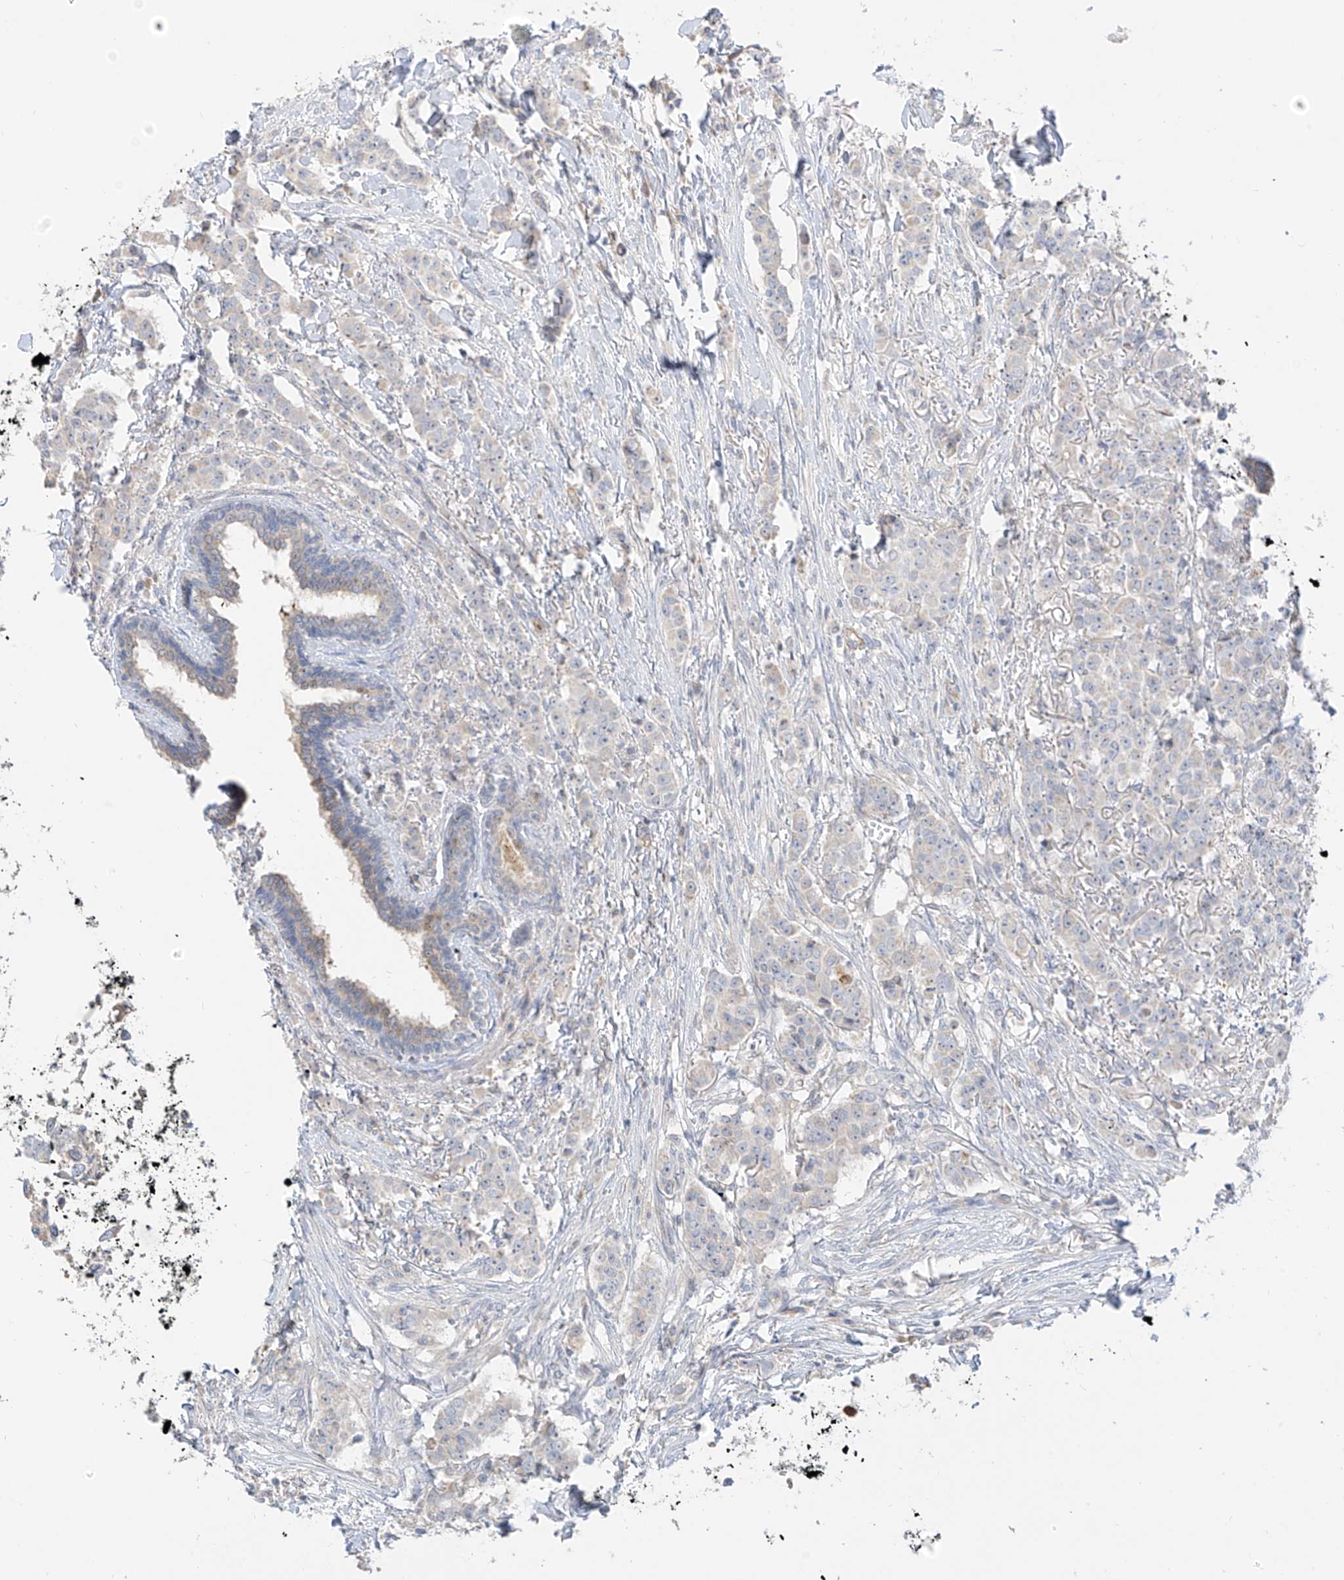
{"staining": {"intensity": "negative", "quantity": "none", "location": "none"}, "tissue": "breast cancer", "cell_type": "Tumor cells", "image_type": "cancer", "snomed": [{"axis": "morphology", "description": "Duct carcinoma"}, {"axis": "topography", "description": "Breast"}], "caption": "The image shows no significant staining in tumor cells of breast cancer (infiltrating ductal carcinoma). (DAB (3,3'-diaminobenzidine) immunohistochemistry (IHC) with hematoxylin counter stain).", "gene": "C2orf42", "patient": {"sex": "female", "age": 40}}